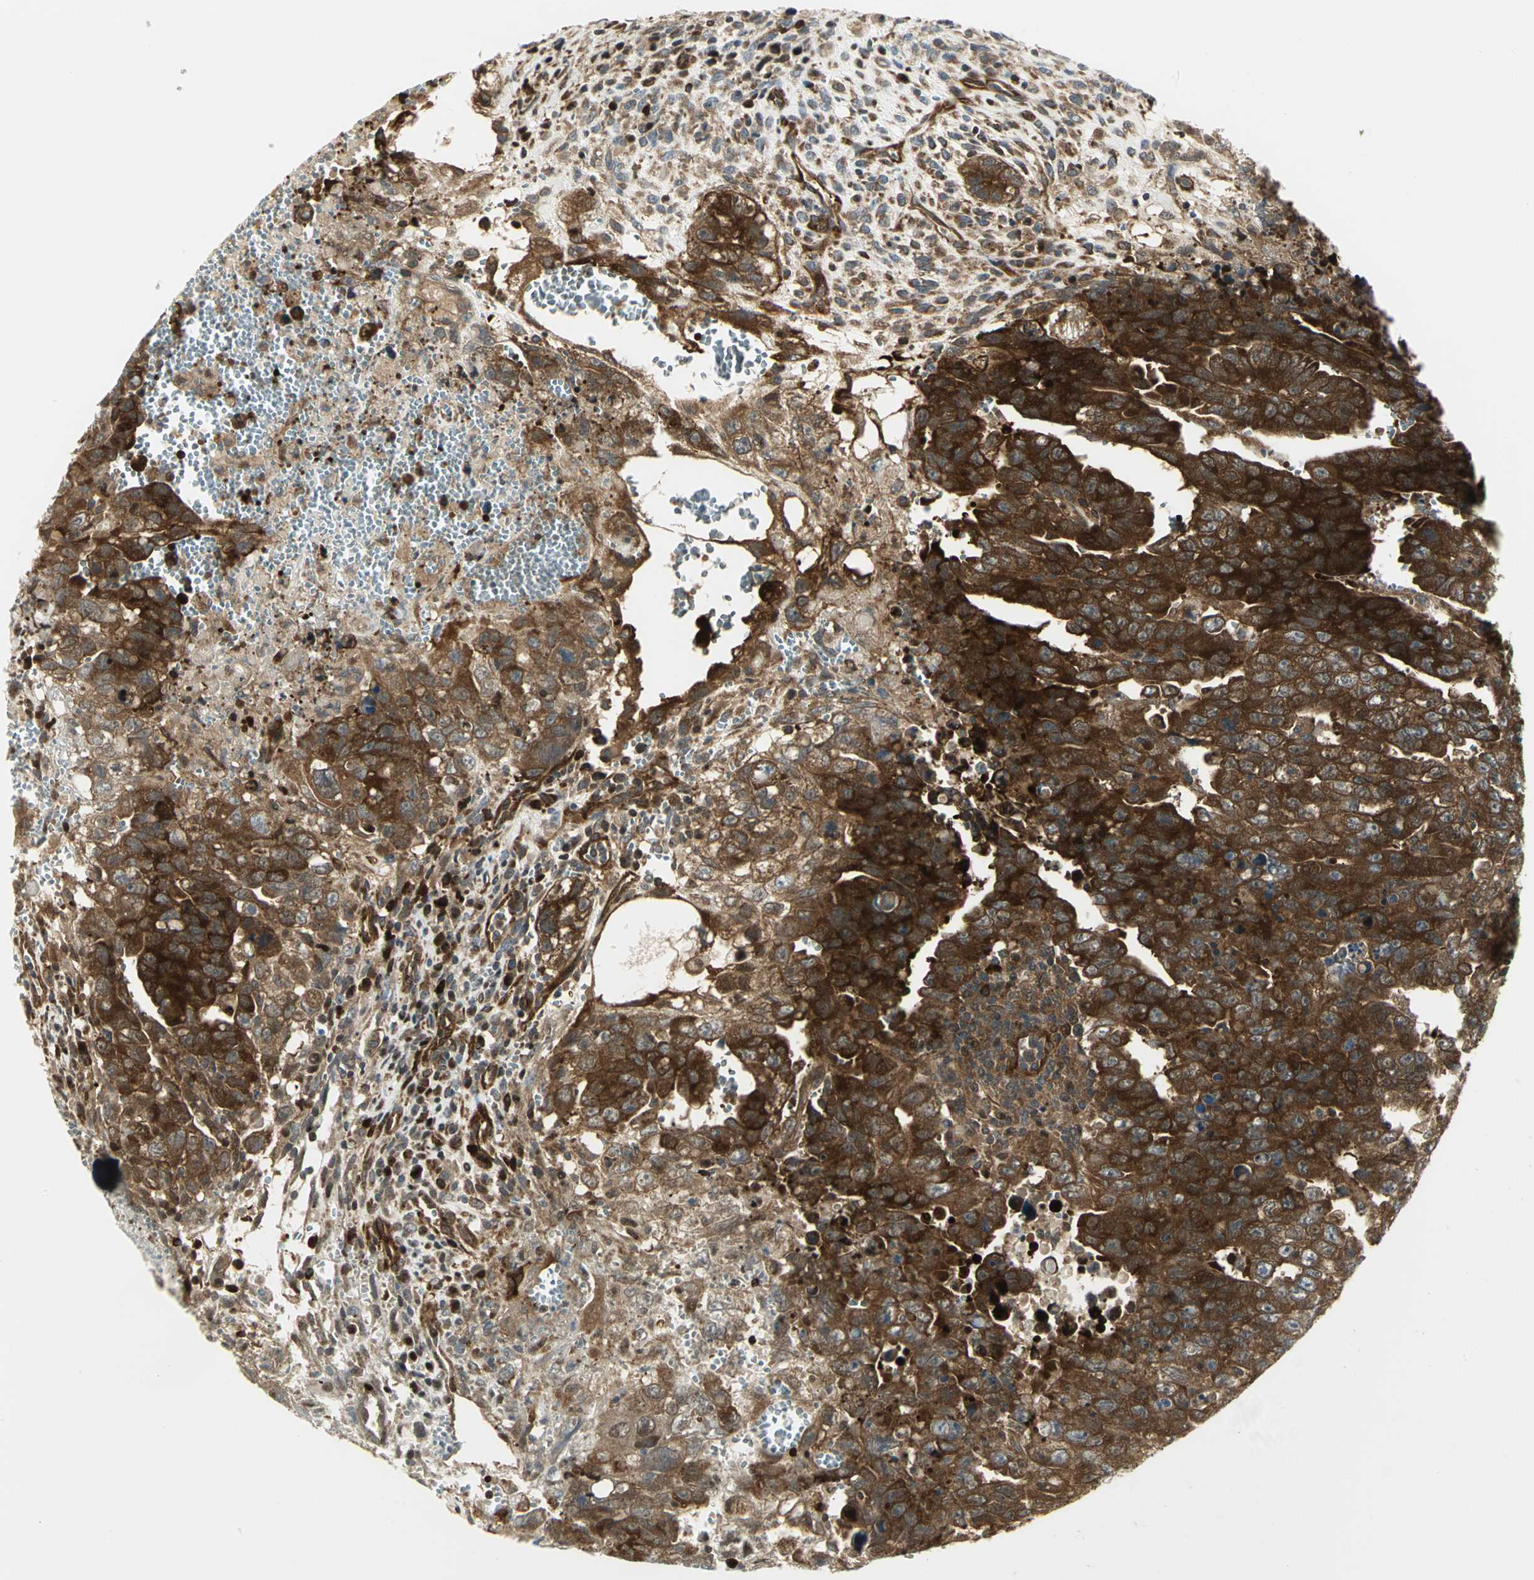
{"staining": {"intensity": "strong", "quantity": ">75%", "location": "cytoplasmic/membranous"}, "tissue": "testis cancer", "cell_type": "Tumor cells", "image_type": "cancer", "snomed": [{"axis": "morphology", "description": "Carcinoma, Embryonal, NOS"}, {"axis": "topography", "description": "Testis"}], "caption": "This image exhibits testis cancer (embryonal carcinoma) stained with immunohistochemistry (IHC) to label a protein in brown. The cytoplasmic/membranous of tumor cells show strong positivity for the protein. Nuclei are counter-stained blue.", "gene": "EEA1", "patient": {"sex": "male", "age": 28}}